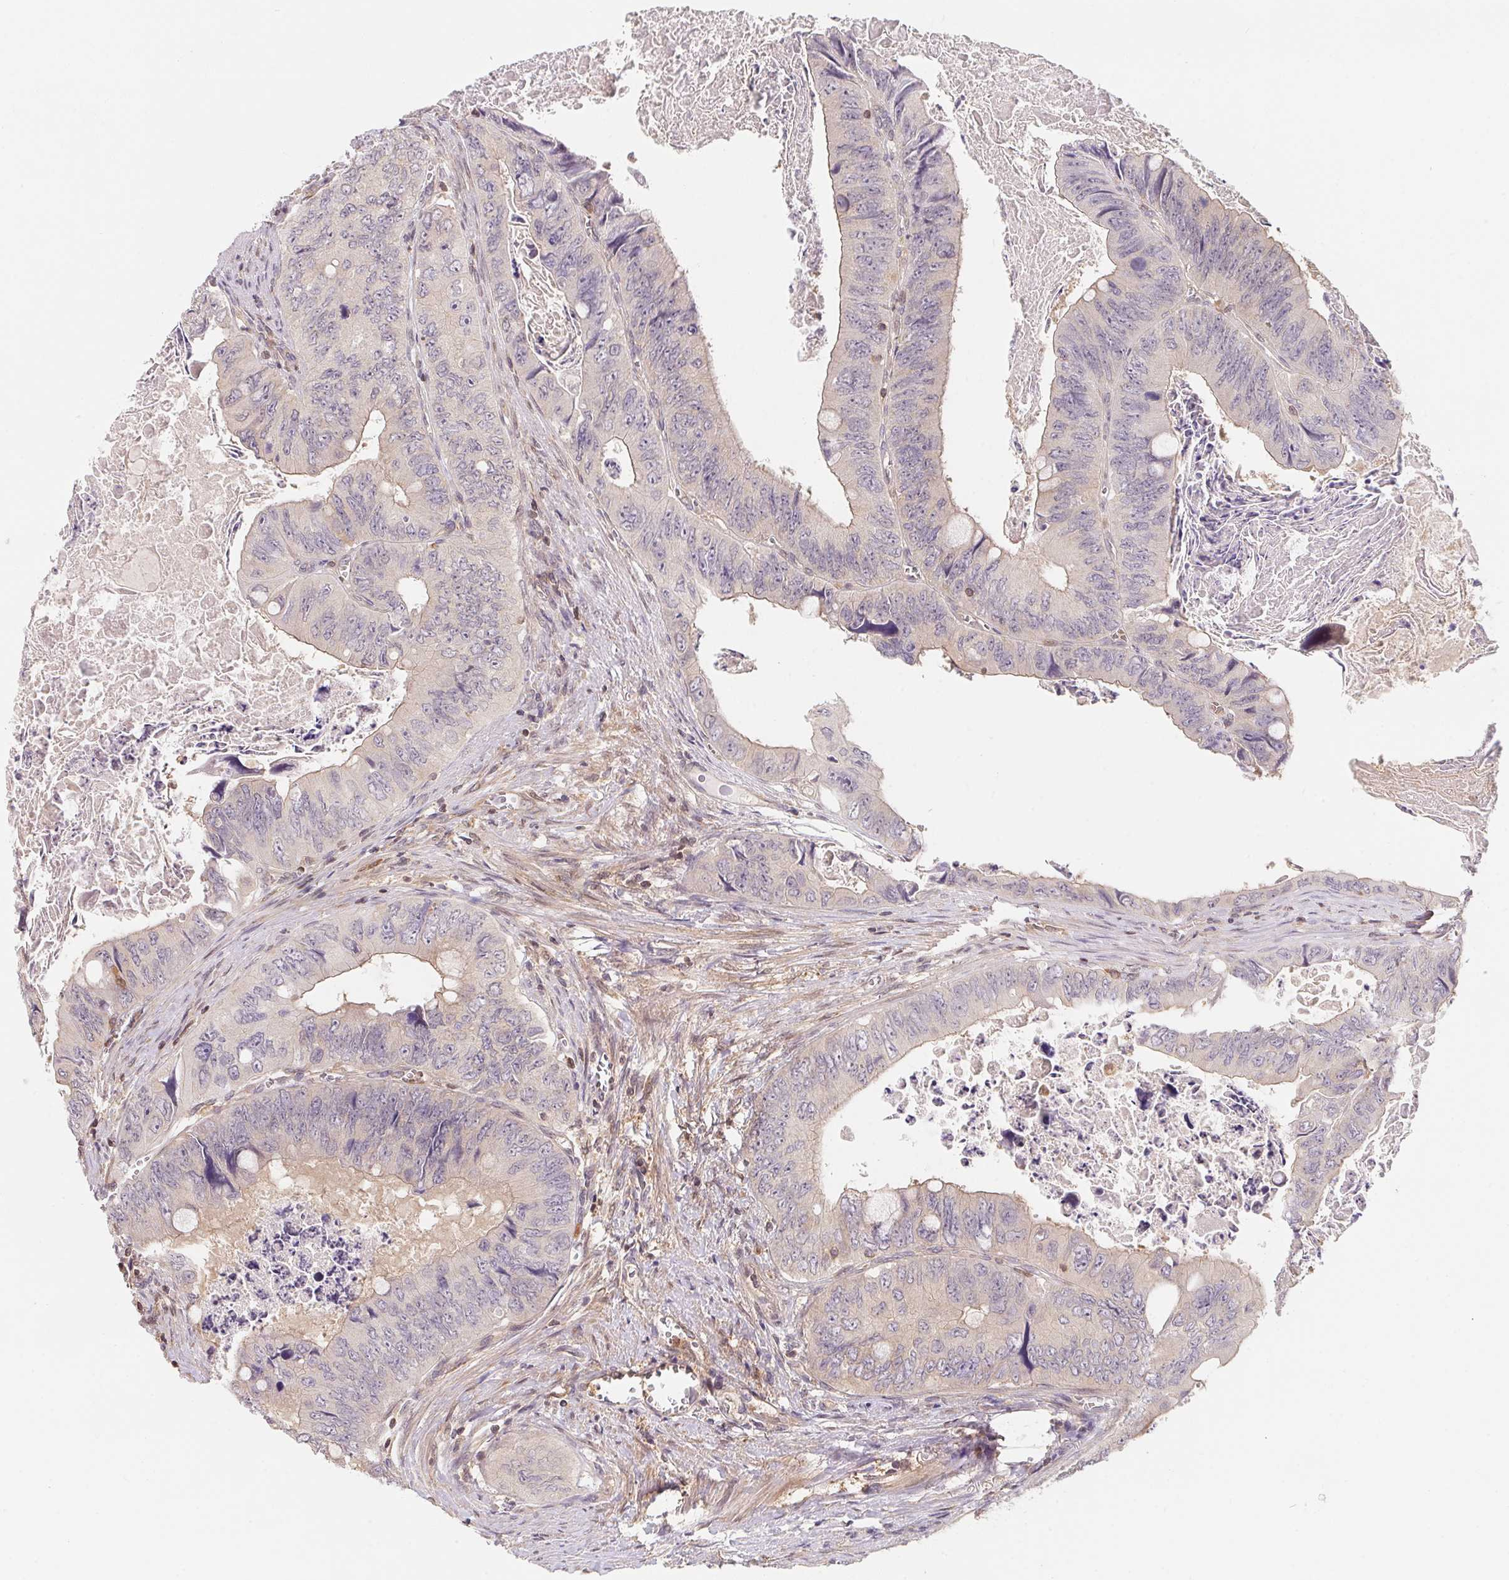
{"staining": {"intensity": "weak", "quantity": "<25%", "location": "cytoplasmic/membranous"}, "tissue": "colorectal cancer", "cell_type": "Tumor cells", "image_type": "cancer", "snomed": [{"axis": "morphology", "description": "Adenocarcinoma, NOS"}, {"axis": "topography", "description": "Colon"}], "caption": "High magnification brightfield microscopy of colorectal cancer (adenocarcinoma) stained with DAB (3,3'-diaminobenzidine) (brown) and counterstained with hematoxylin (blue): tumor cells show no significant staining. Brightfield microscopy of immunohistochemistry (IHC) stained with DAB (brown) and hematoxylin (blue), captured at high magnification.", "gene": "ANKRD13A", "patient": {"sex": "female", "age": 84}}